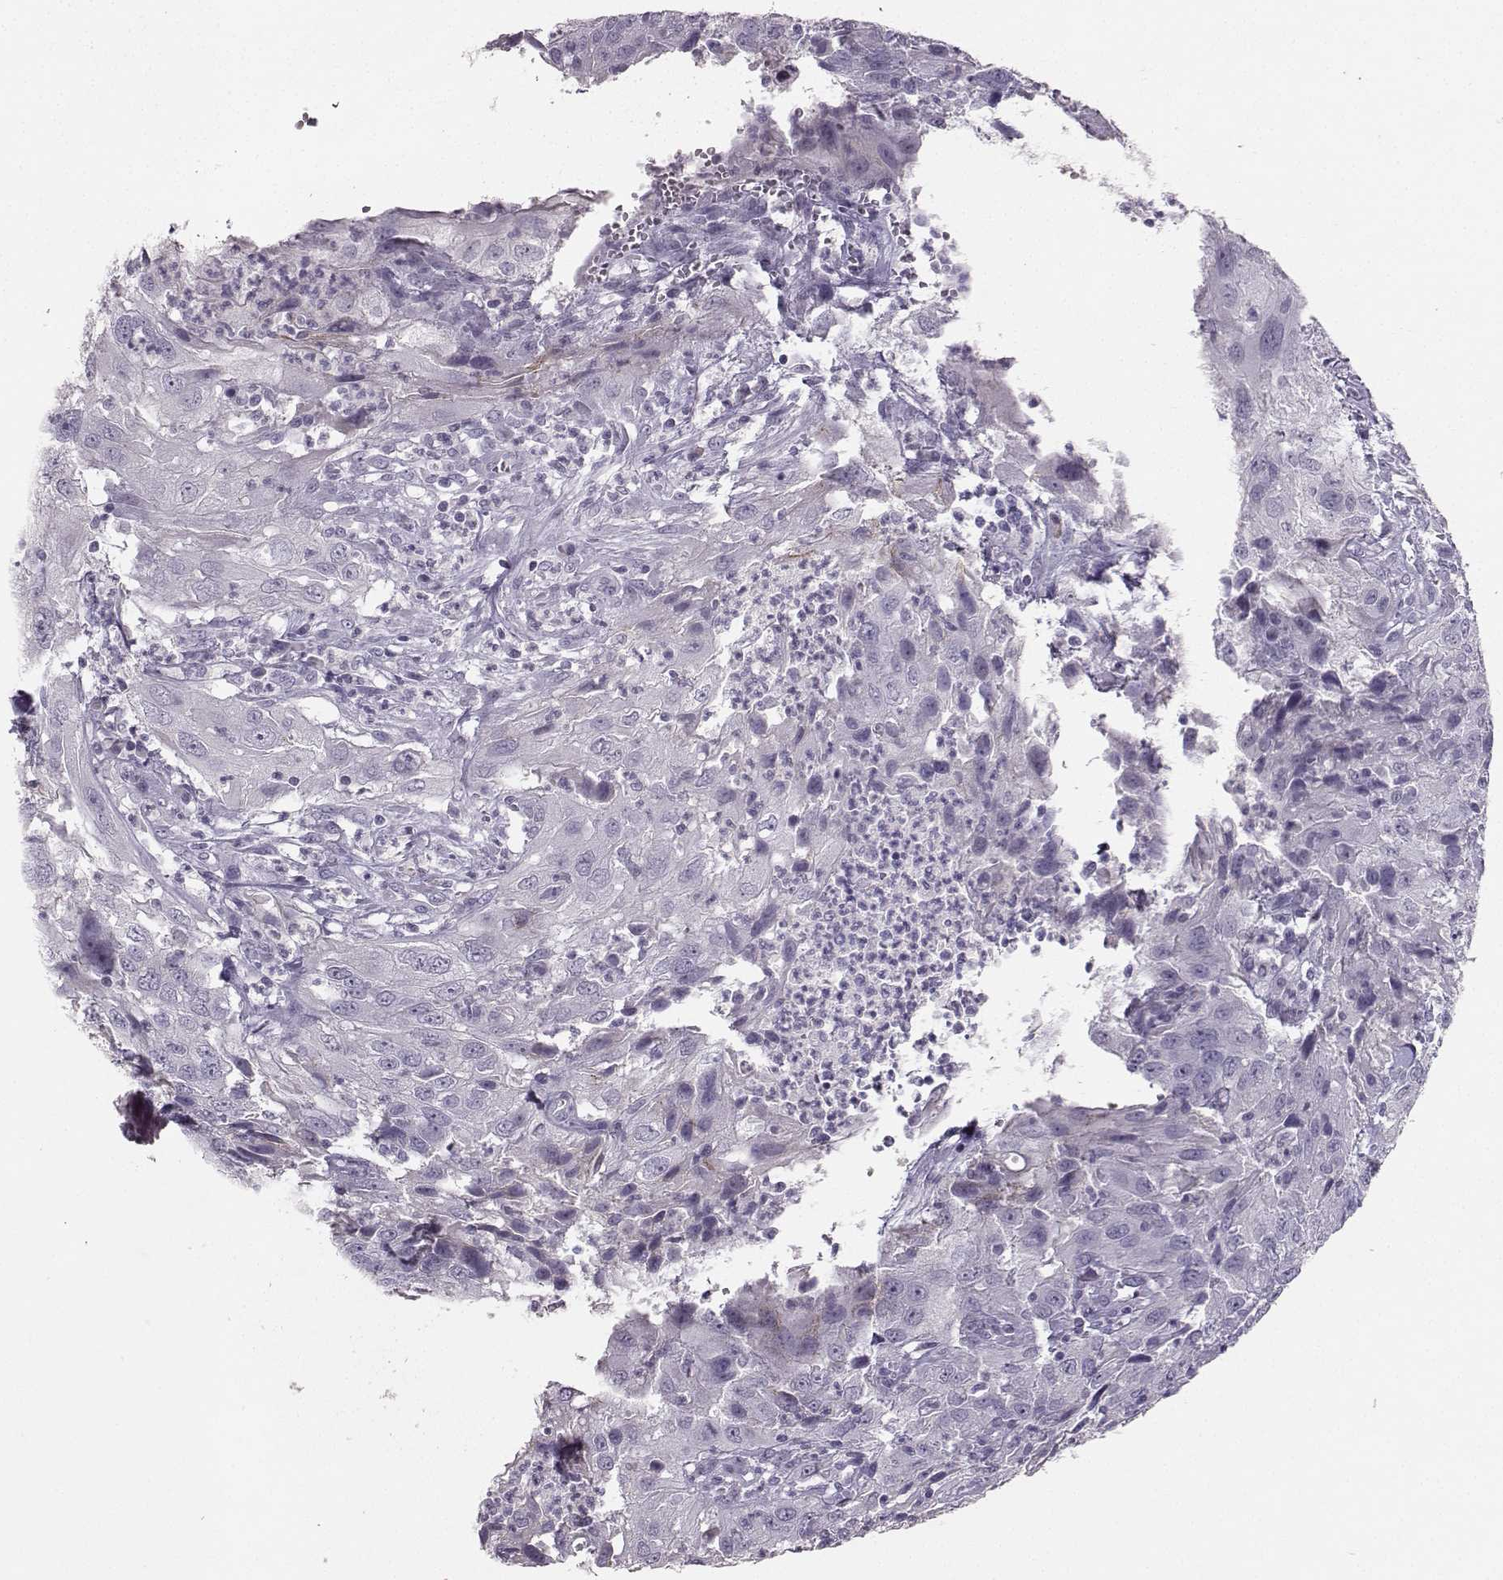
{"staining": {"intensity": "negative", "quantity": "none", "location": "none"}, "tissue": "cervical cancer", "cell_type": "Tumor cells", "image_type": "cancer", "snomed": [{"axis": "morphology", "description": "Squamous cell carcinoma, NOS"}, {"axis": "topography", "description": "Cervix"}], "caption": "Cervical squamous cell carcinoma was stained to show a protein in brown. There is no significant staining in tumor cells.", "gene": "PKP2", "patient": {"sex": "female", "age": 32}}